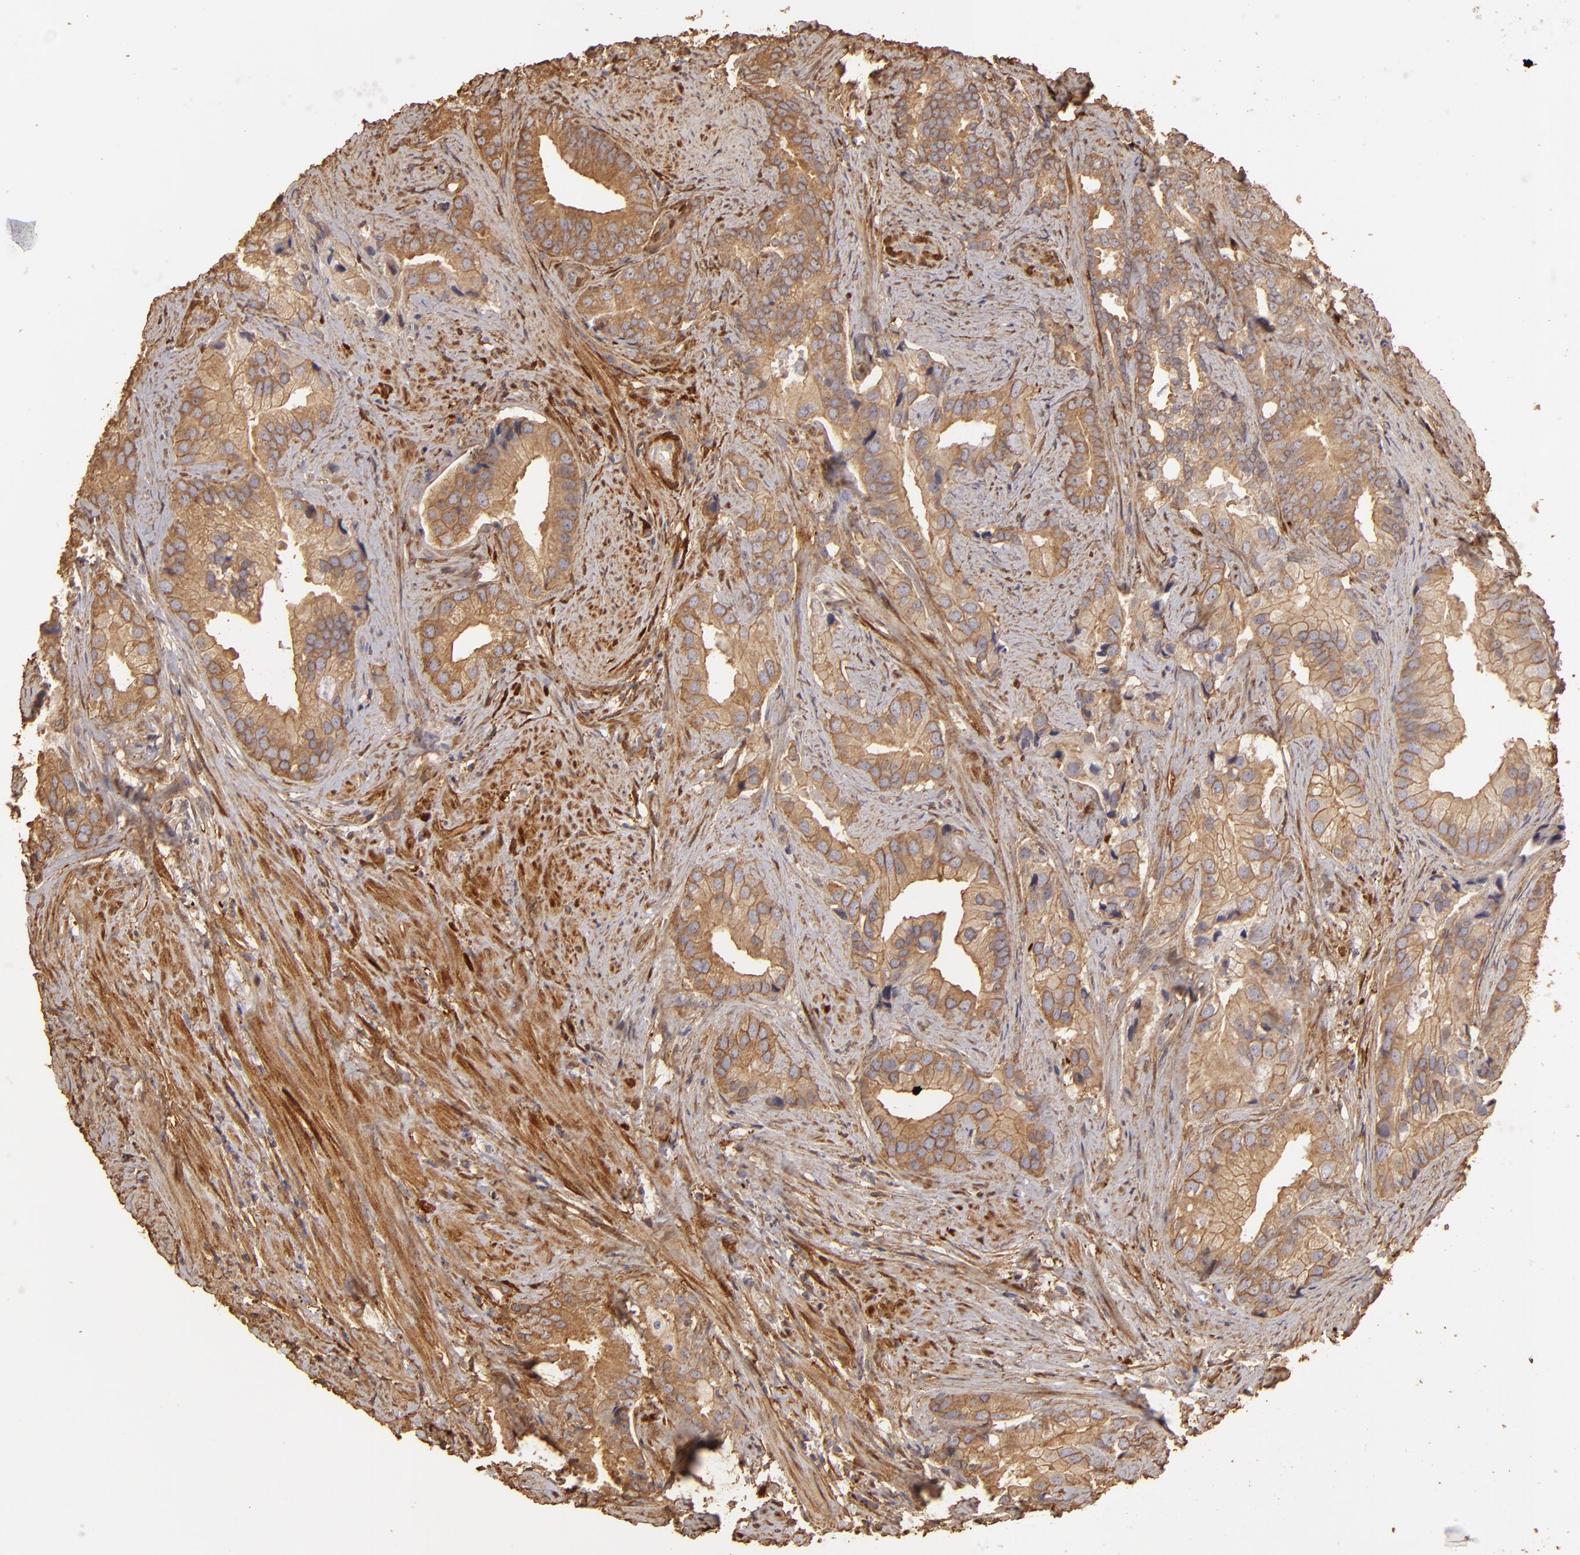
{"staining": {"intensity": "moderate", "quantity": ">75%", "location": "cytoplasmic/membranous"}, "tissue": "prostate cancer", "cell_type": "Tumor cells", "image_type": "cancer", "snomed": [{"axis": "morphology", "description": "Adenocarcinoma, Low grade"}, {"axis": "topography", "description": "Prostate"}], "caption": "Moderate cytoplasmic/membranous expression is appreciated in about >75% of tumor cells in prostate low-grade adenocarcinoma.", "gene": "HSPB6", "patient": {"sex": "male", "age": 71}}